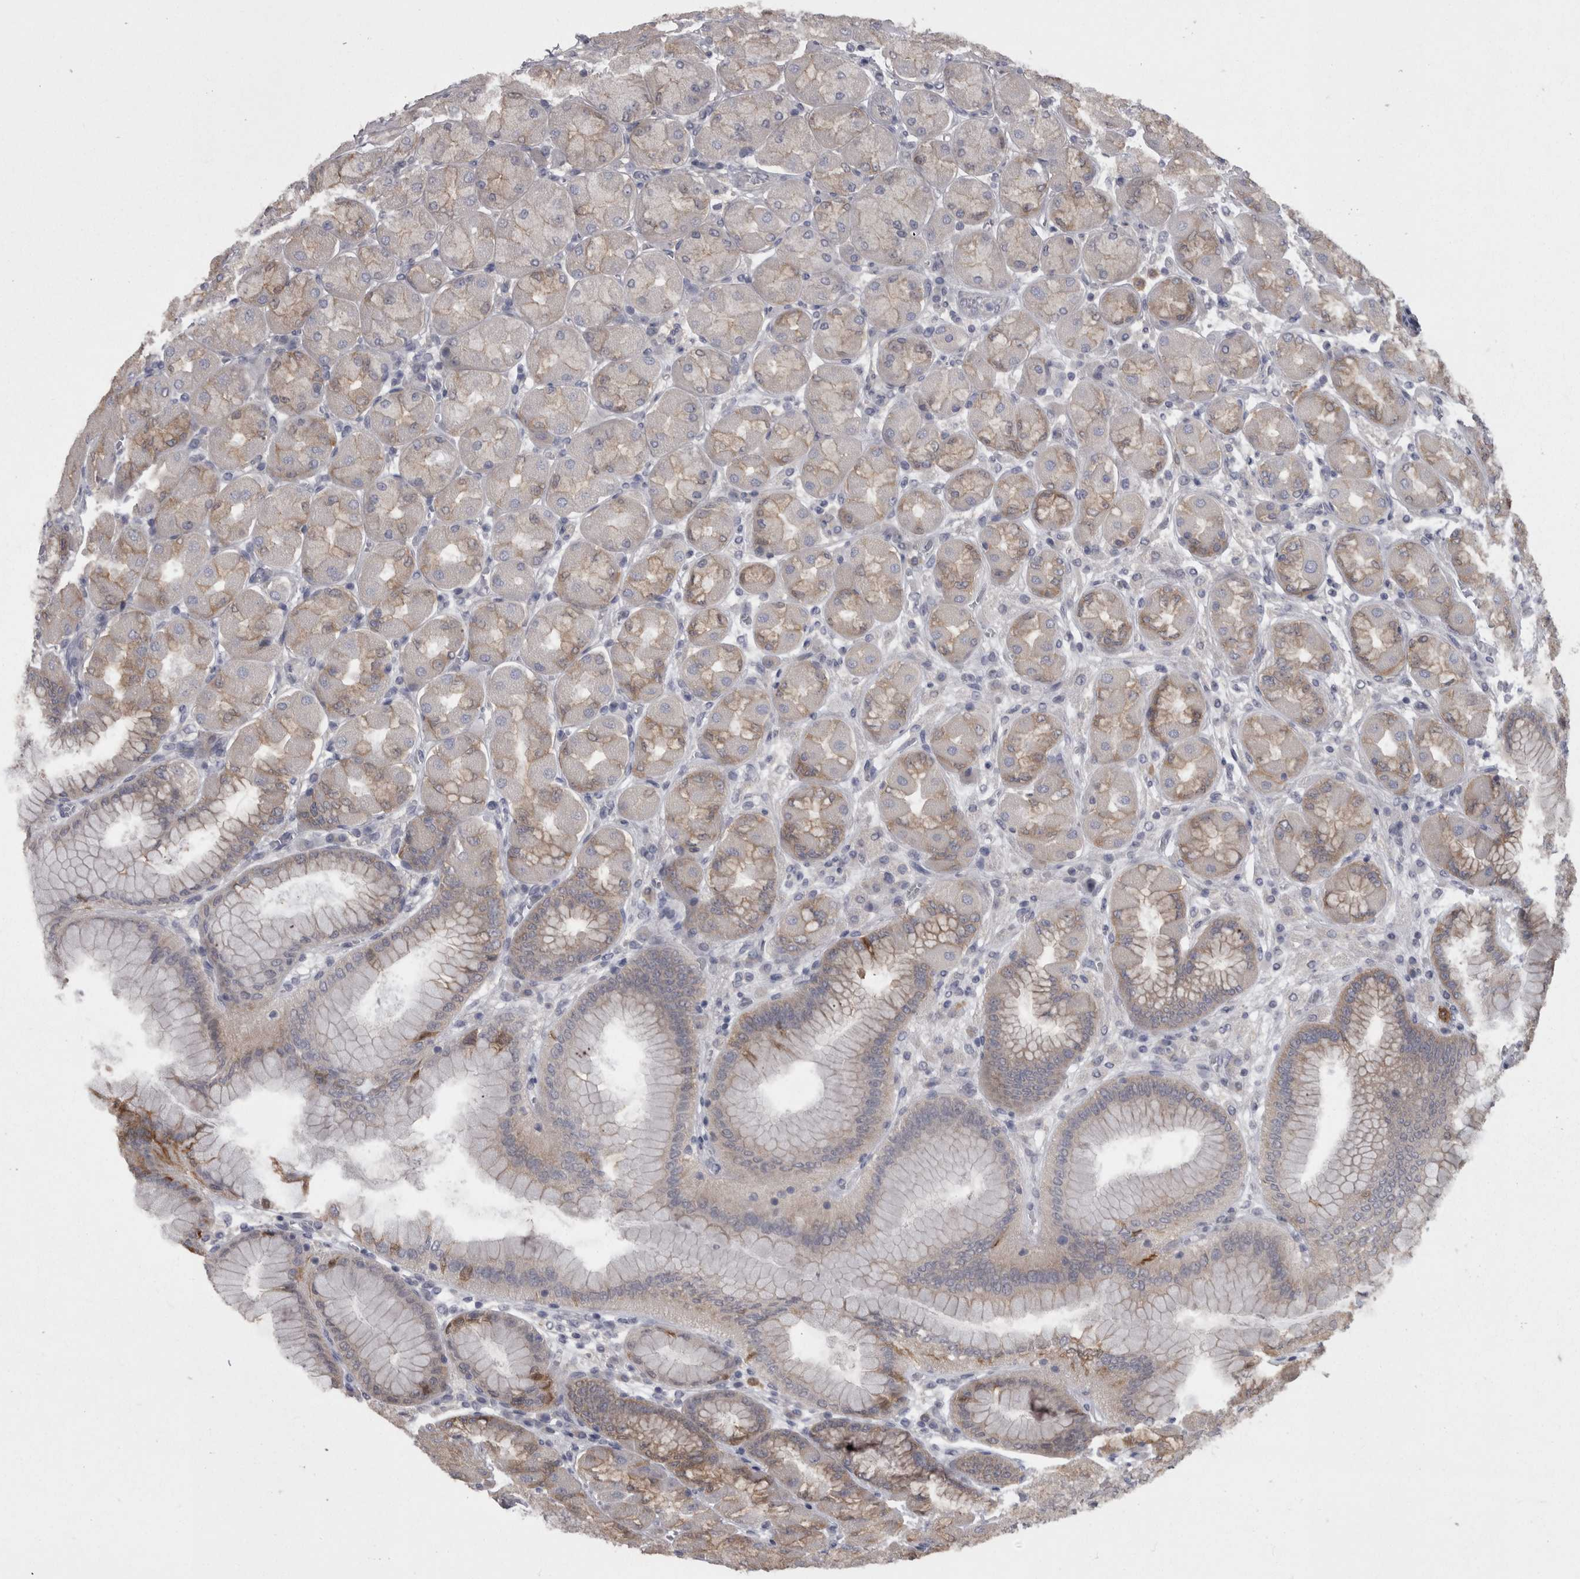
{"staining": {"intensity": "weak", "quantity": "<25%", "location": "cytoplasmic/membranous"}, "tissue": "stomach", "cell_type": "Glandular cells", "image_type": "normal", "snomed": [{"axis": "morphology", "description": "Normal tissue, NOS"}, {"axis": "topography", "description": "Stomach, upper"}], "caption": "This is a image of IHC staining of unremarkable stomach, which shows no staining in glandular cells.", "gene": "CAMK2D", "patient": {"sex": "female", "age": 56}}